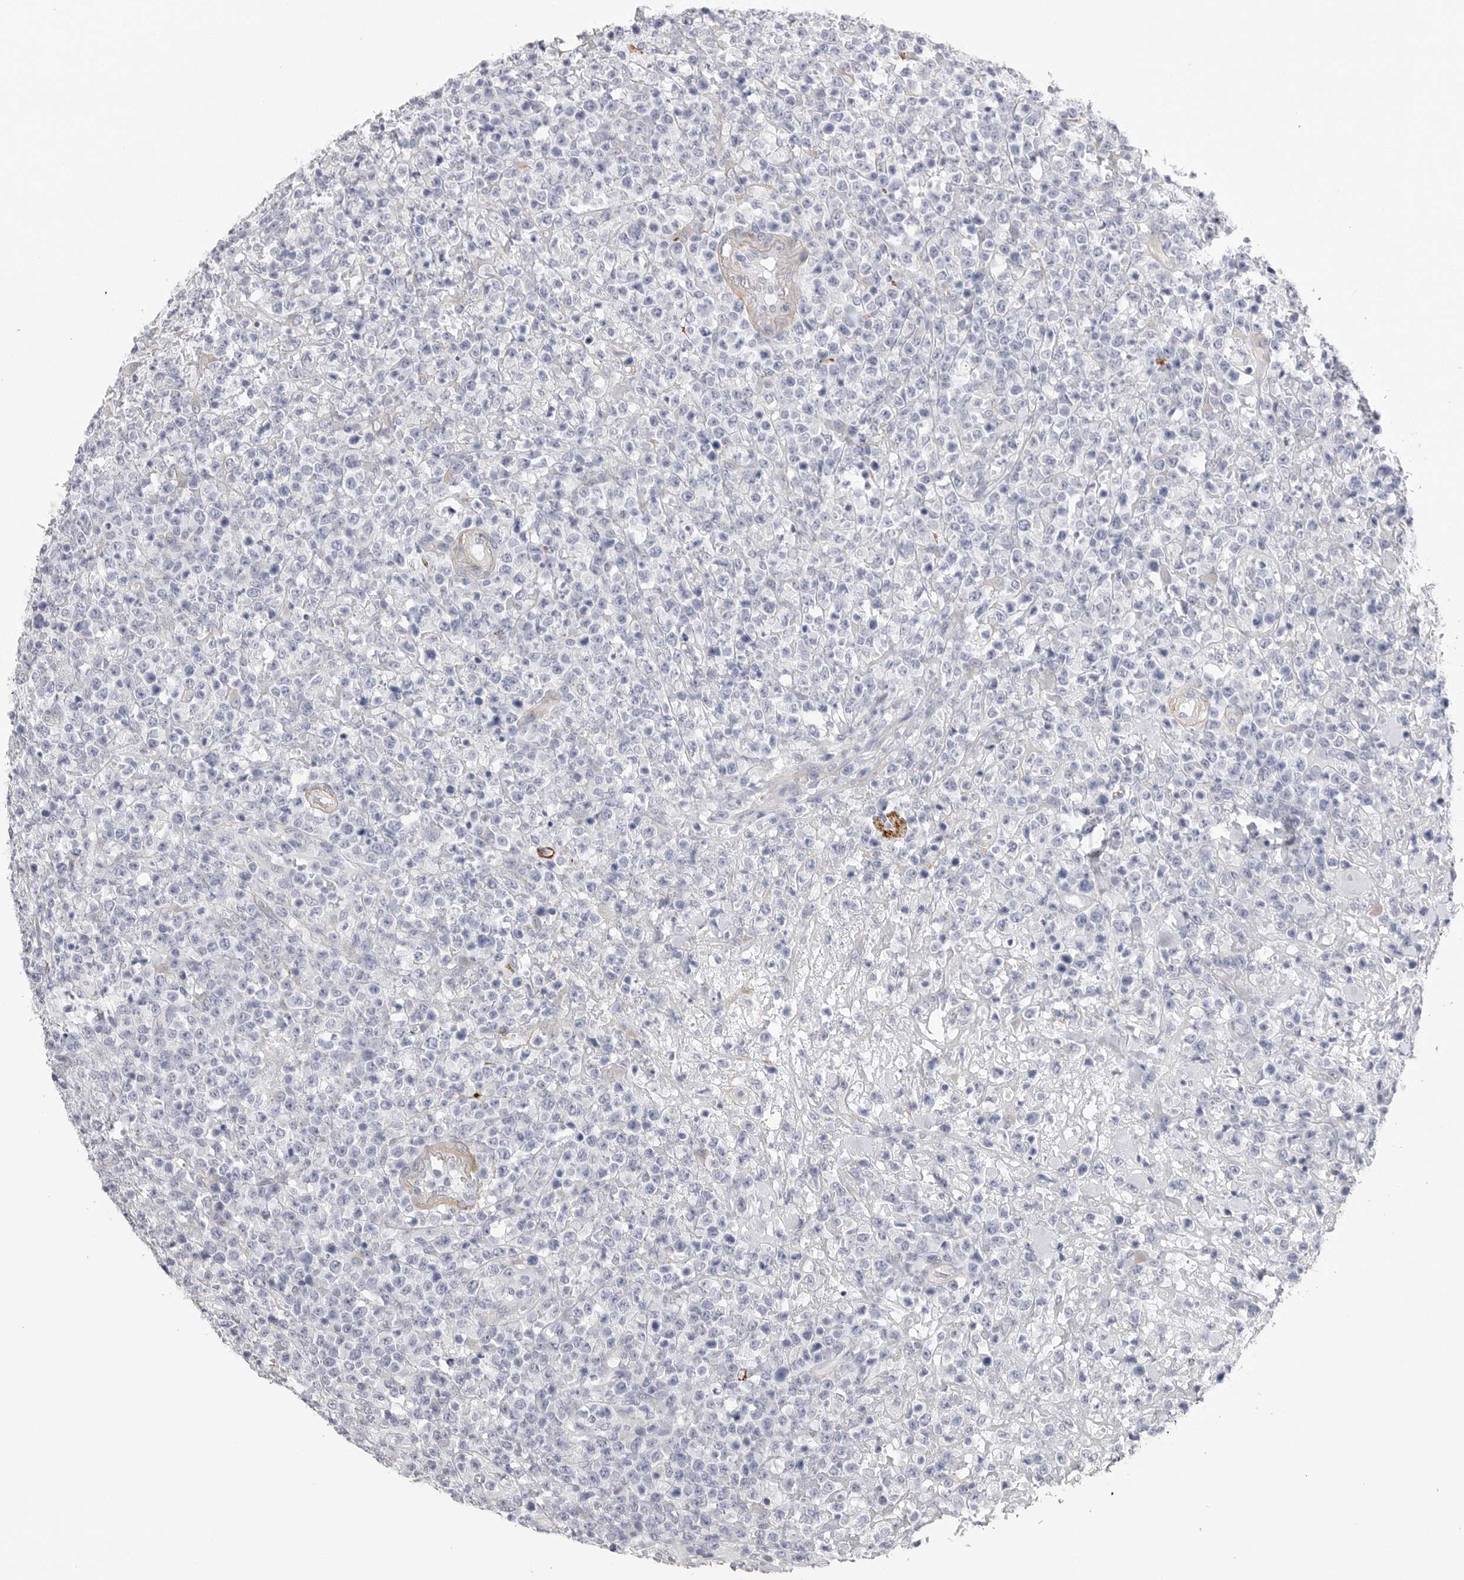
{"staining": {"intensity": "negative", "quantity": "none", "location": "none"}, "tissue": "lymphoma", "cell_type": "Tumor cells", "image_type": "cancer", "snomed": [{"axis": "morphology", "description": "Malignant lymphoma, non-Hodgkin's type, High grade"}, {"axis": "topography", "description": "Colon"}], "caption": "IHC of human lymphoma demonstrates no staining in tumor cells.", "gene": "AKAP12", "patient": {"sex": "female", "age": 53}}